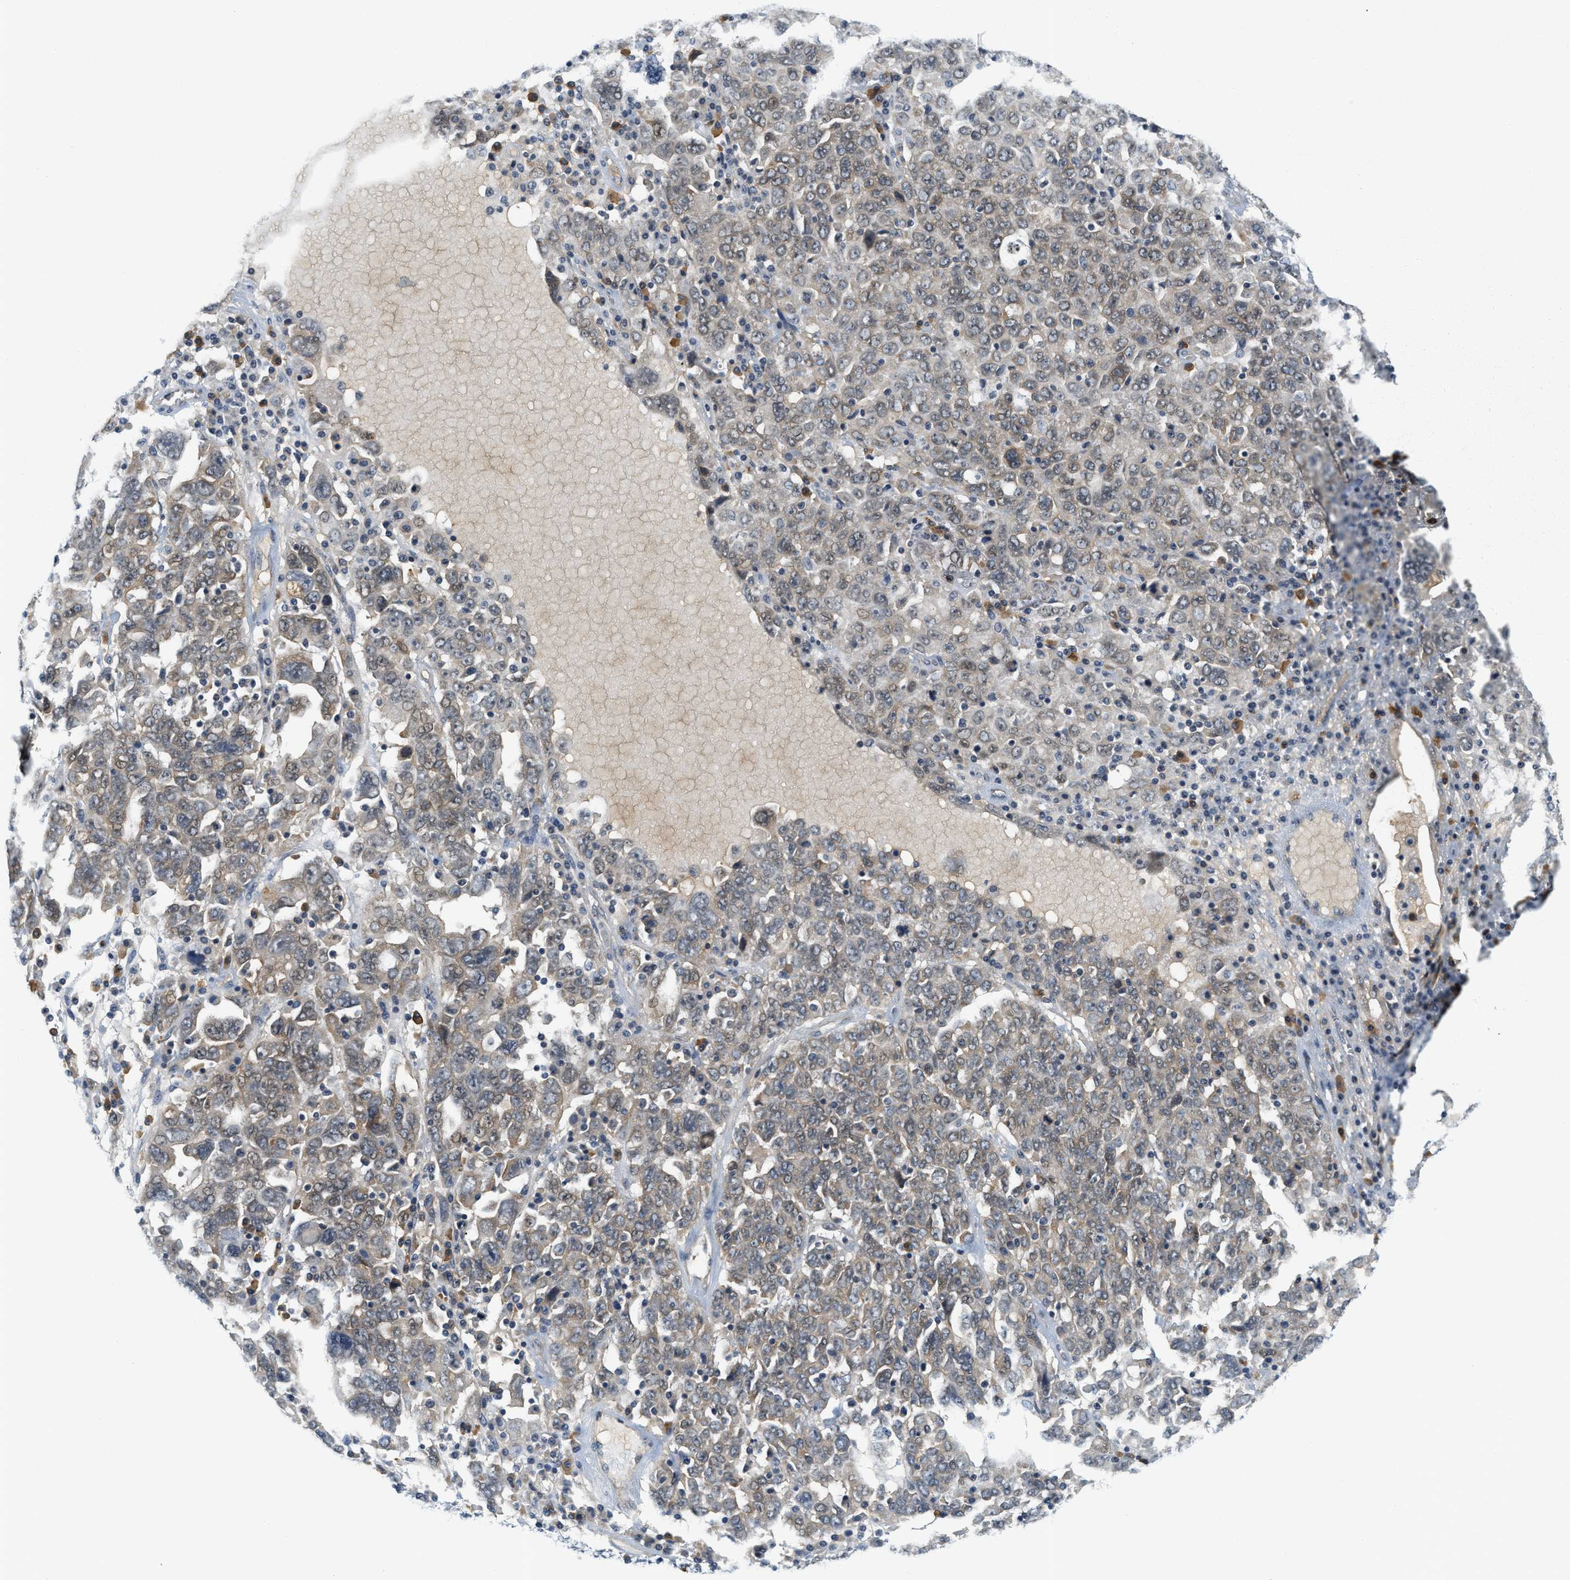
{"staining": {"intensity": "weak", "quantity": ">75%", "location": "cytoplasmic/membranous"}, "tissue": "ovarian cancer", "cell_type": "Tumor cells", "image_type": "cancer", "snomed": [{"axis": "morphology", "description": "Carcinoma, endometroid"}, {"axis": "topography", "description": "Ovary"}], "caption": "The histopathology image displays a brown stain indicating the presence of a protein in the cytoplasmic/membranous of tumor cells in ovarian cancer.", "gene": "KMT2A", "patient": {"sex": "female", "age": 62}}